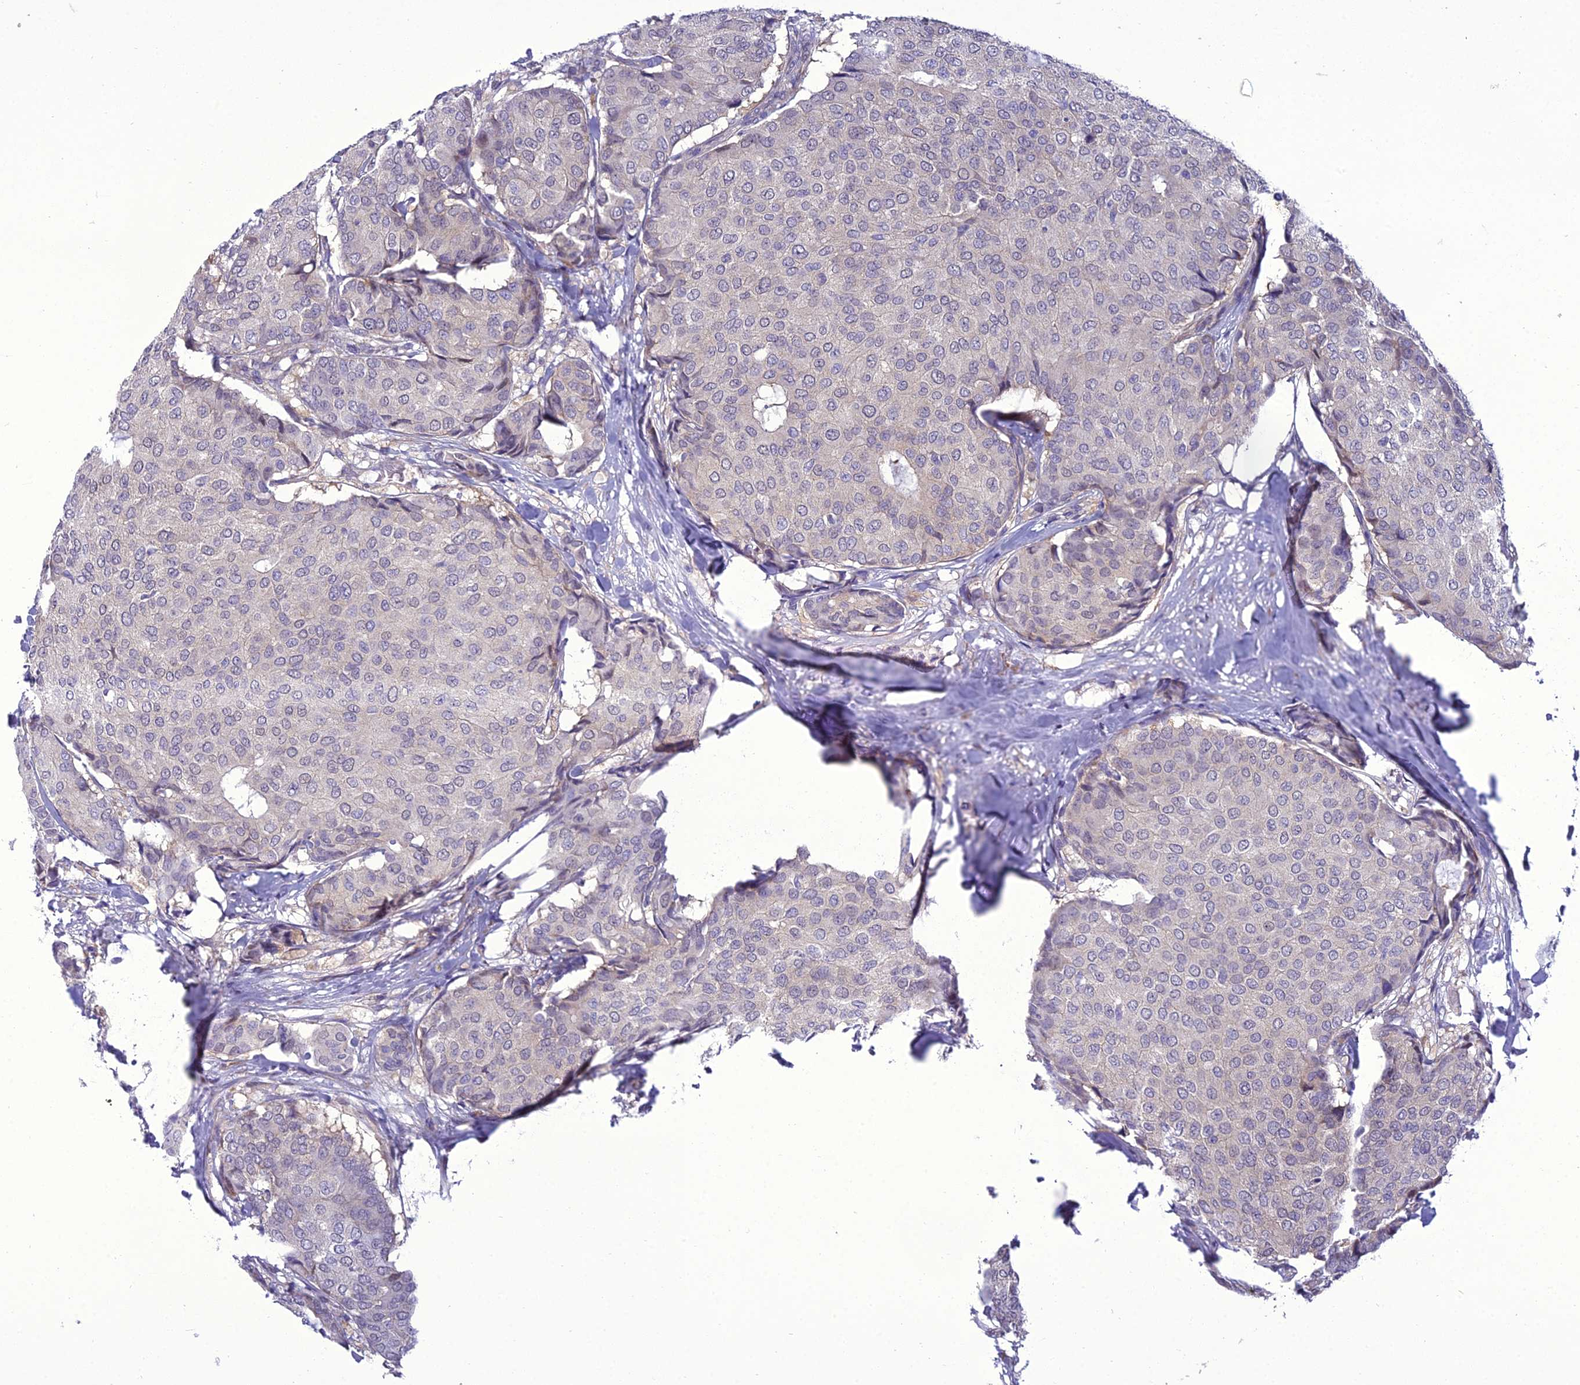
{"staining": {"intensity": "negative", "quantity": "none", "location": "none"}, "tissue": "breast cancer", "cell_type": "Tumor cells", "image_type": "cancer", "snomed": [{"axis": "morphology", "description": "Duct carcinoma"}, {"axis": "topography", "description": "Breast"}], "caption": "An immunohistochemistry (IHC) histopathology image of breast intraductal carcinoma is shown. There is no staining in tumor cells of breast intraductal carcinoma. The staining is performed using DAB (3,3'-diaminobenzidine) brown chromogen with nuclei counter-stained in using hematoxylin.", "gene": "GAB4", "patient": {"sex": "female", "age": 75}}